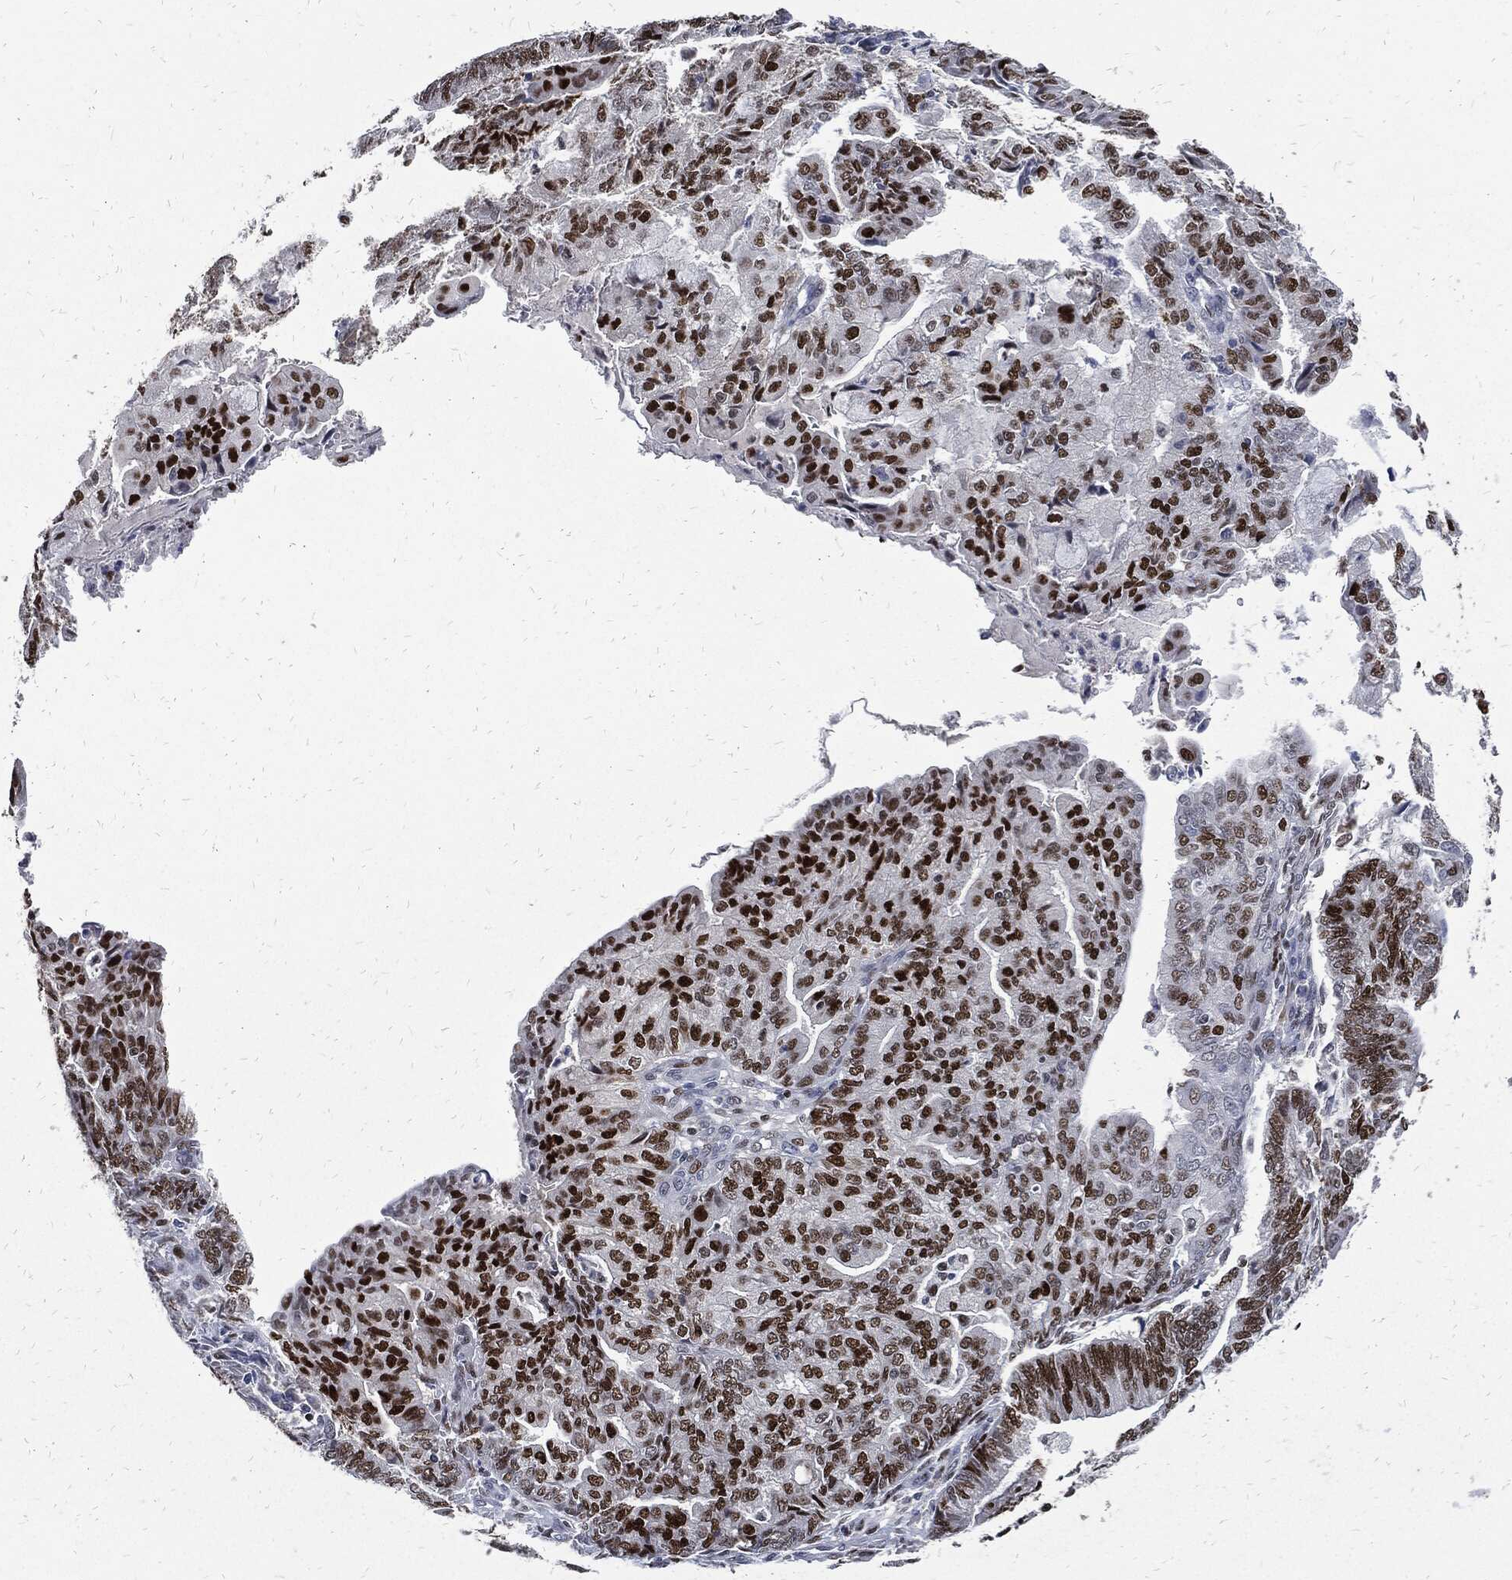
{"staining": {"intensity": "strong", "quantity": ">75%", "location": "nuclear"}, "tissue": "endometrial cancer", "cell_type": "Tumor cells", "image_type": "cancer", "snomed": [{"axis": "morphology", "description": "Adenocarcinoma, NOS"}, {"axis": "topography", "description": "Endometrium"}], "caption": "Human endometrial cancer (adenocarcinoma) stained with a protein marker reveals strong staining in tumor cells.", "gene": "JUN", "patient": {"sex": "female", "age": 82}}